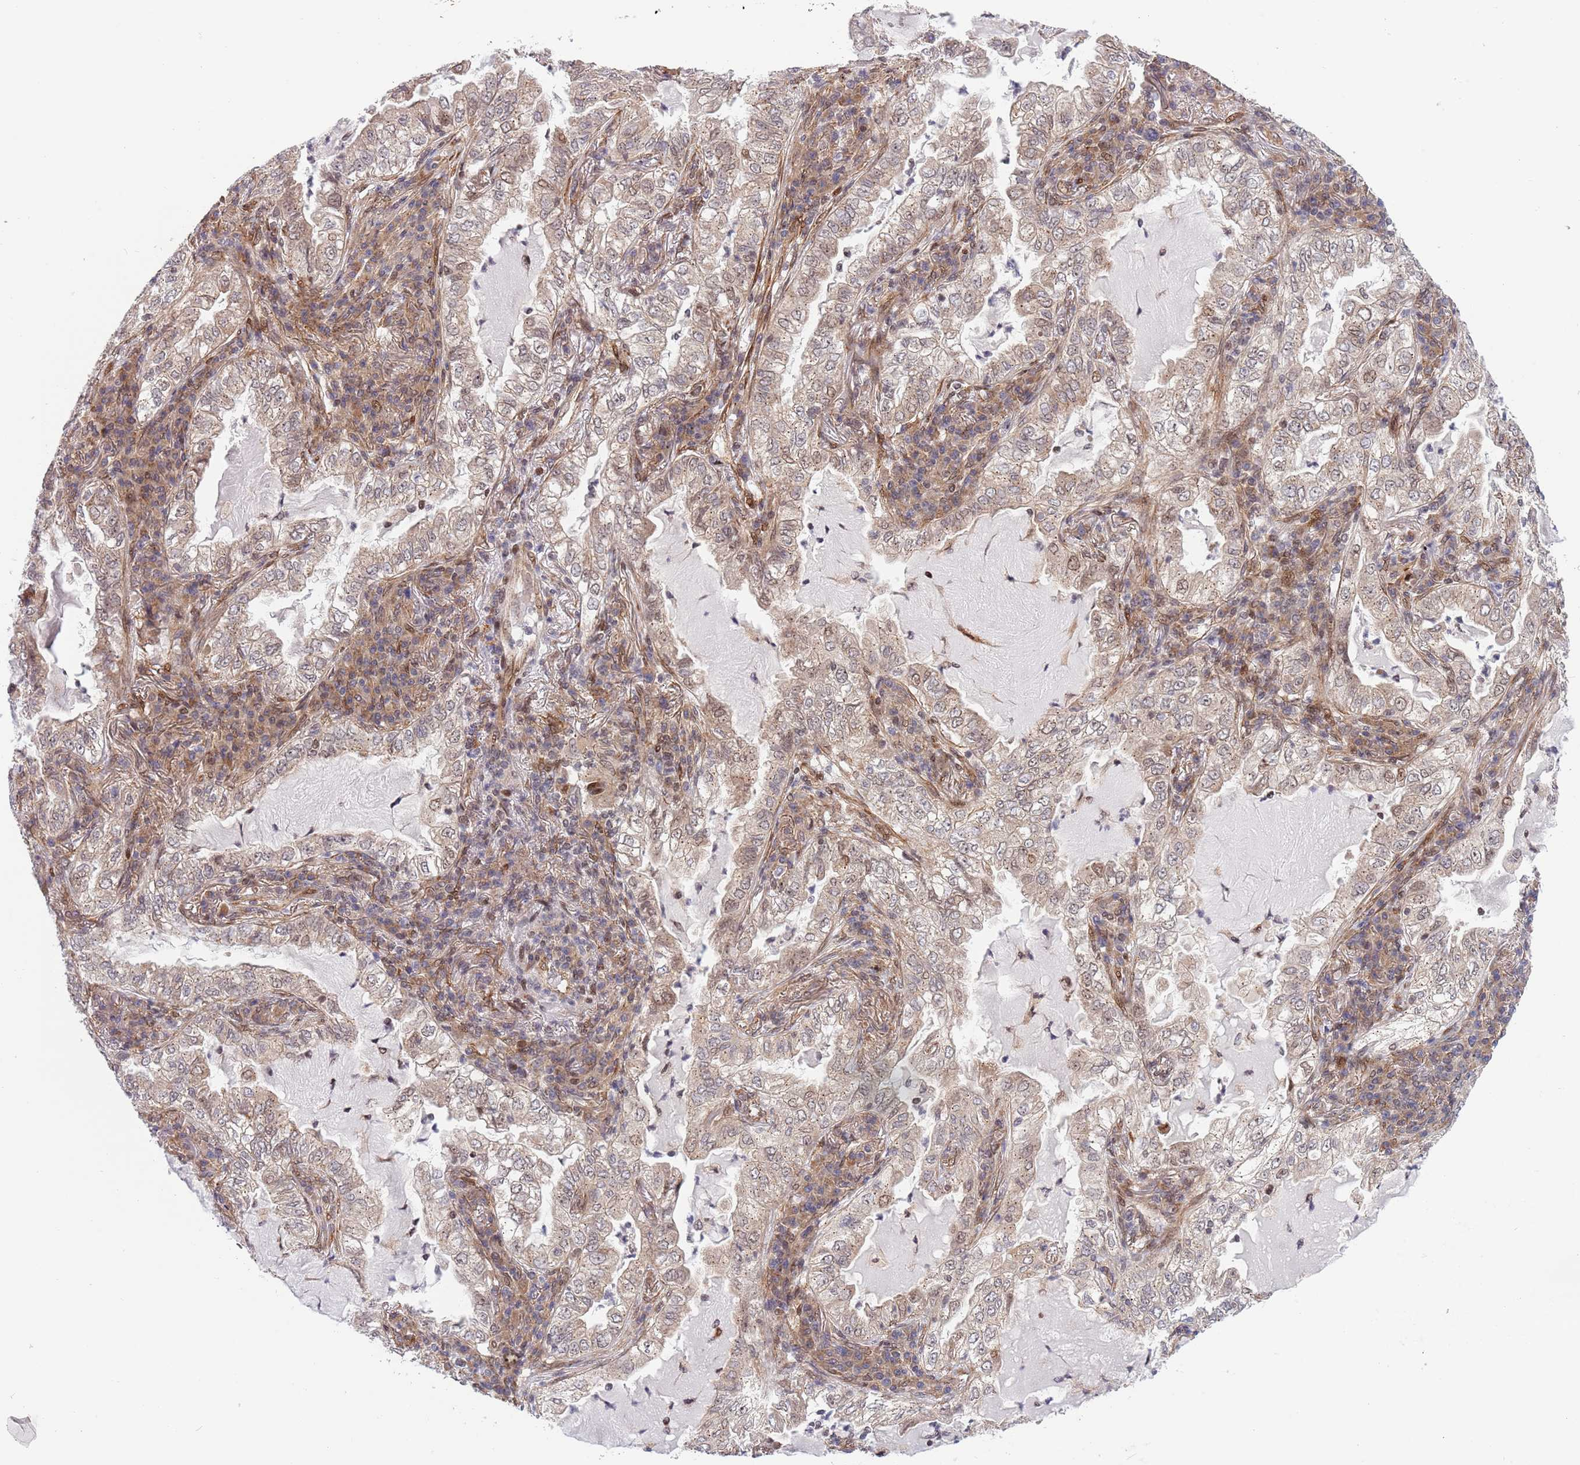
{"staining": {"intensity": "weak", "quantity": "25%-75%", "location": "cytoplasmic/membranous,nuclear"}, "tissue": "lung cancer", "cell_type": "Tumor cells", "image_type": "cancer", "snomed": [{"axis": "morphology", "description": "Adenocarcinoma, NOS"}, {"axis": "topography", "description": "Lung"}], "caption": "Human adenocarcinoma (lung) stained for a protein (brown) reveals weak cytoplasmic/membranous and nuclear positive staining in approximately 25%-75% of tumor cells.", "gene": "TBX10", "patient": {"sex": "female", "age": 73}}